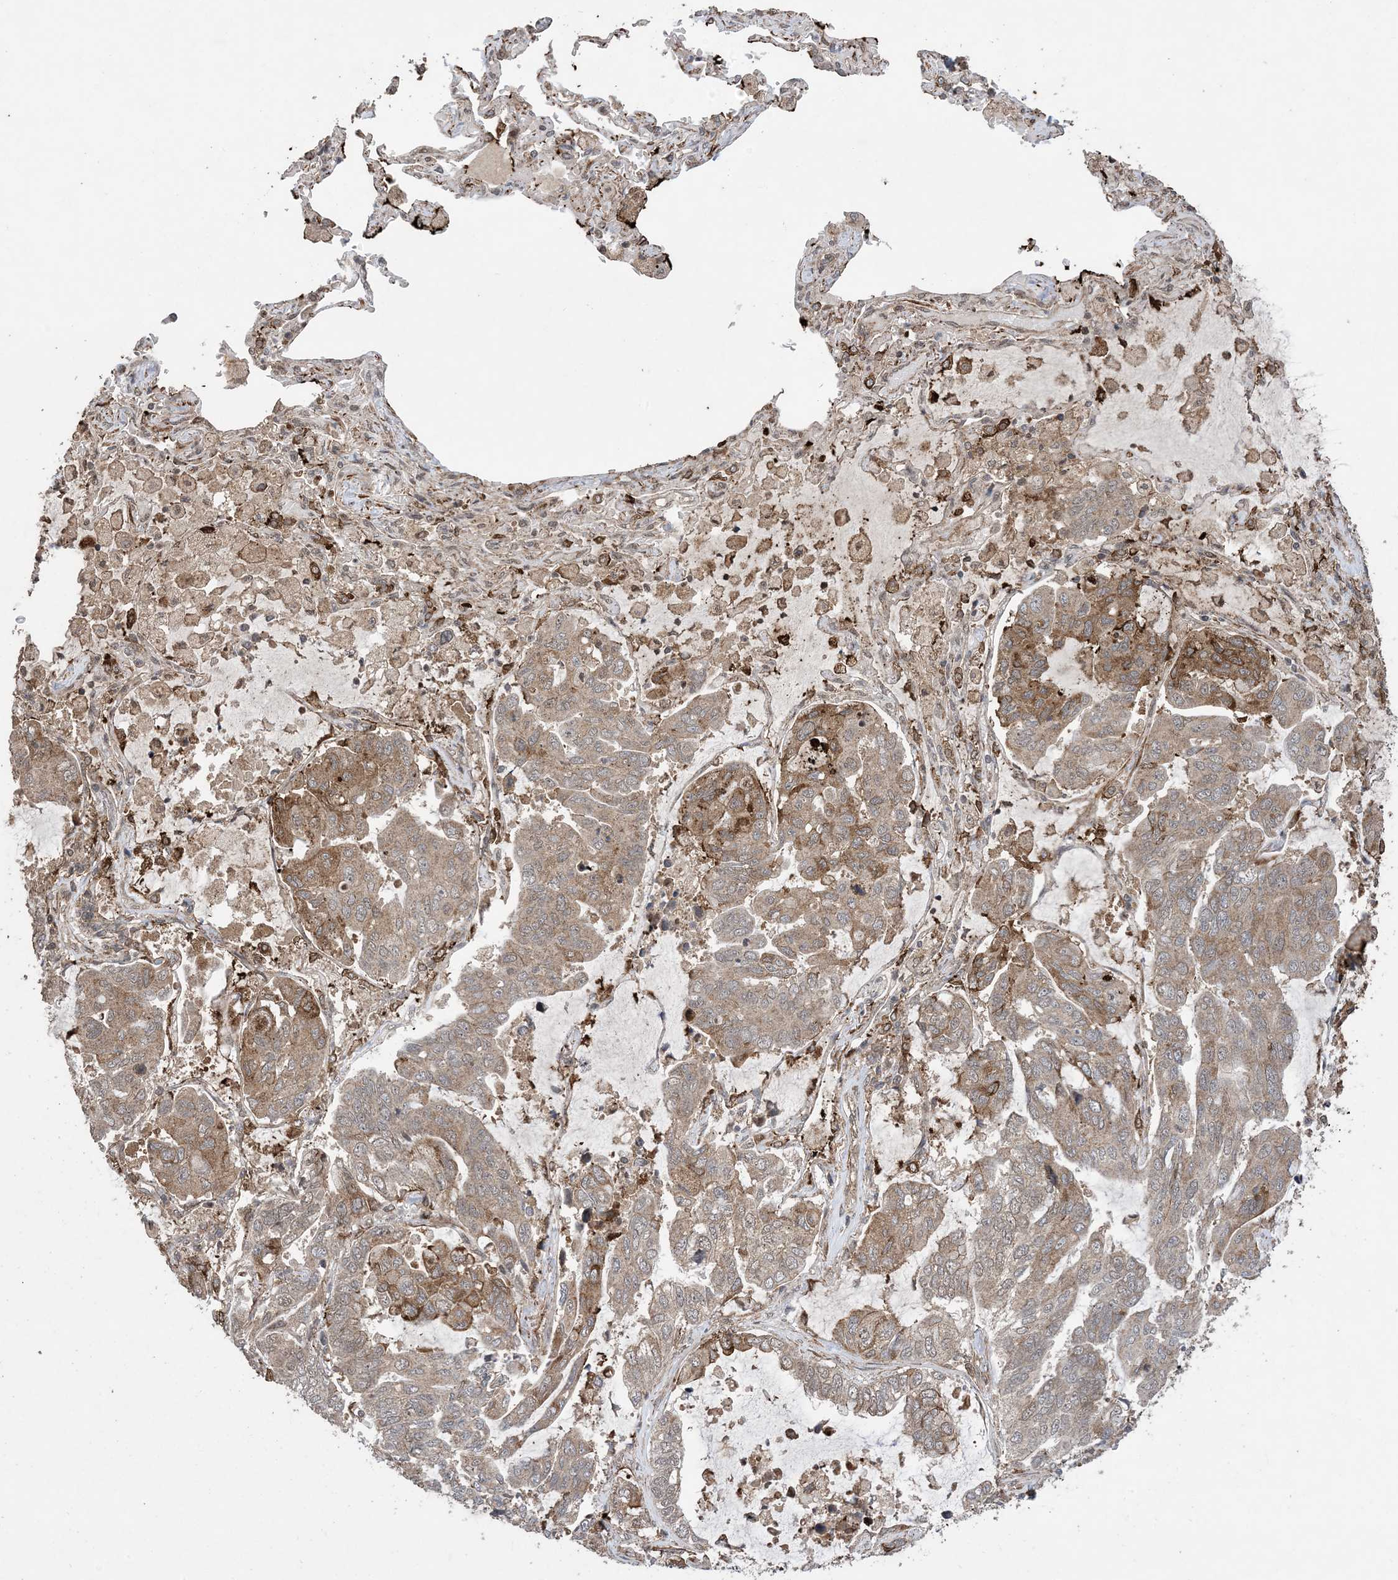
{"staining": {"intensity": "moderate", "quantity": "25%-75%", "location": "cytoplasmic/membranous"}, "tissue": "lung cancer", "cell_type": "Tumor cells", "image_type": "cancer", "snomed": [{"axis": "morphology", "description": "Adenocarcinoma, NOS"}, {"axis": "topography", "description": "Lung"}], "caption": "High-magnification brightfield microscopy of lung cancer (adenocarcinoma) stained with DAB (brown) and counterstained with hematoxylin (blue). tumor cells exhibit moderate cytoplasmic/membranous positivity is identified in approximately25%-75% of cells. (DAB (3,3'-diaminobenzidine) IHC, brown staining for protein, blue staining for nuclei).", "gene": "ZNF511", "patient": {"sex": "male", "age": 64}}